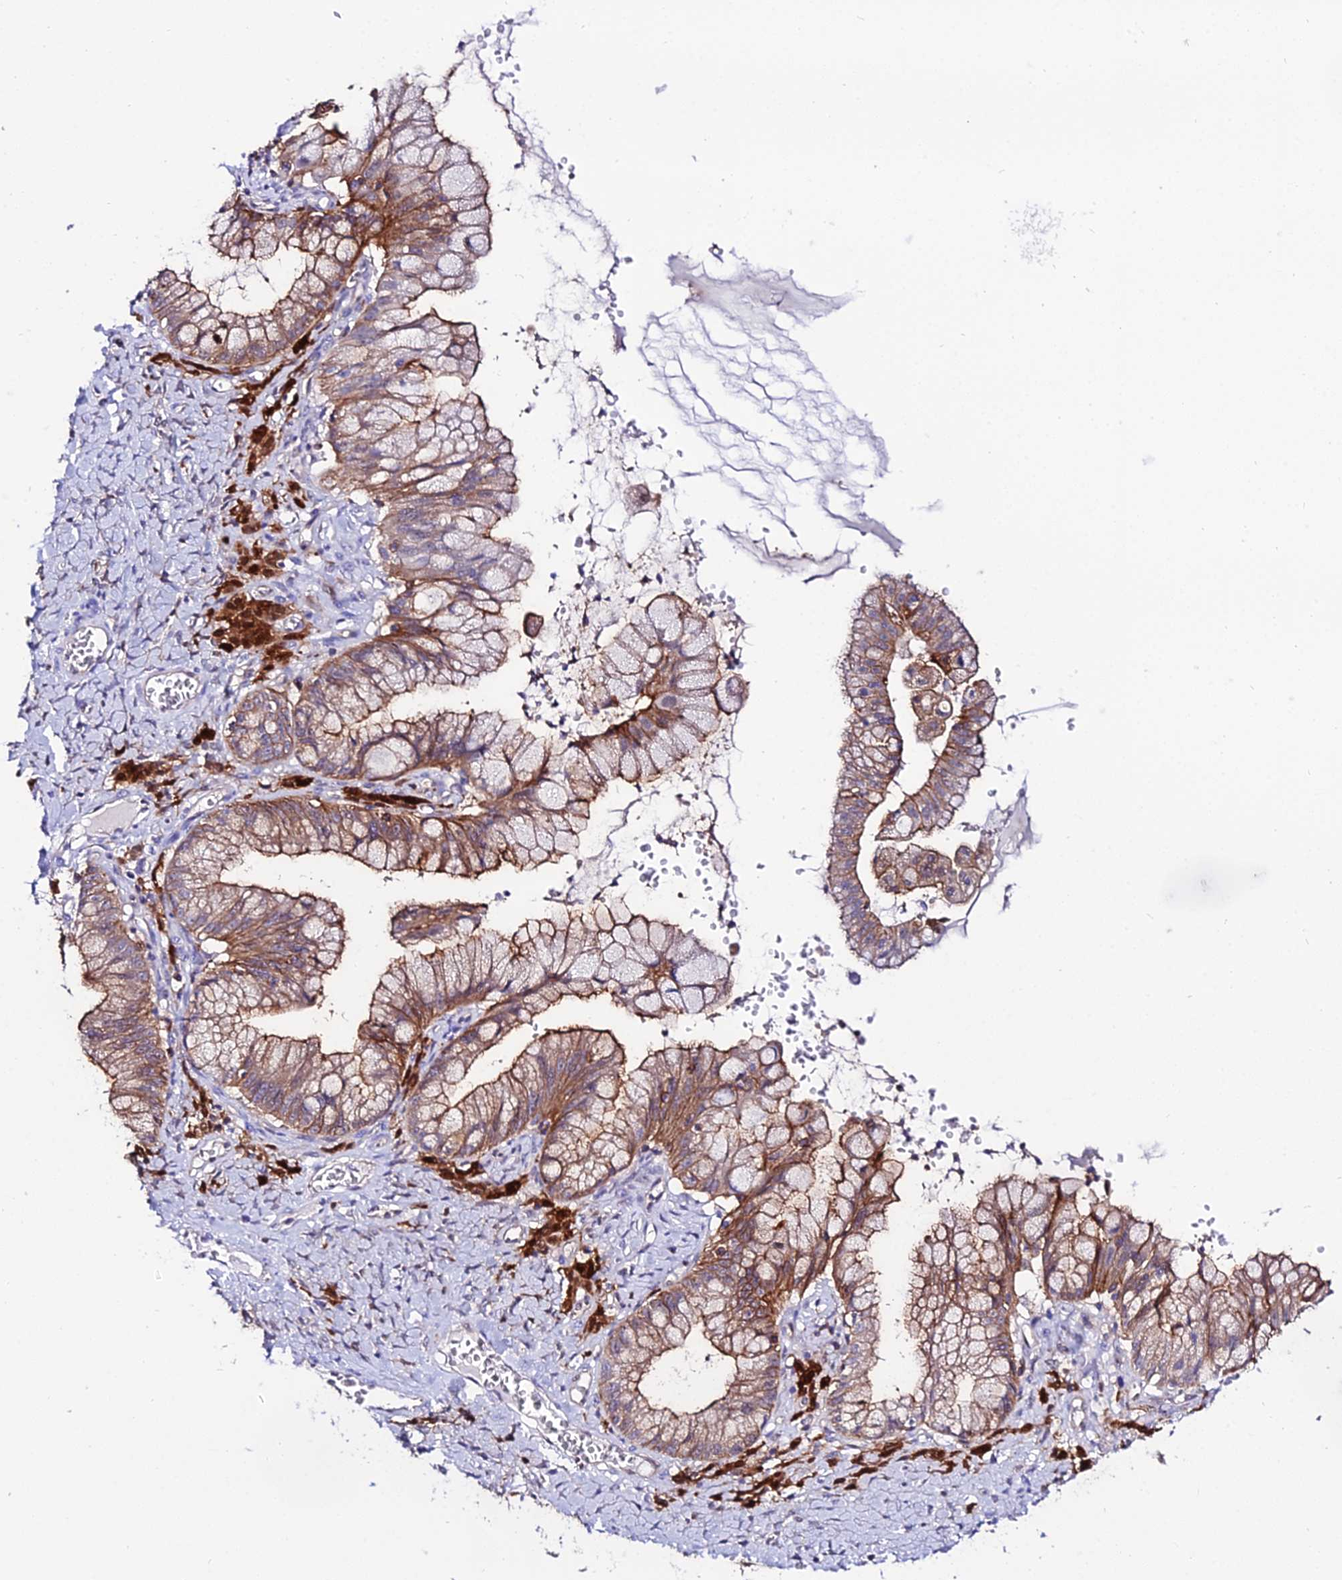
{"staining": {"intensity": "moderate", "quantity": ">75%", "location": "cytoplasmic/membranous"}, "tissue": "ovarian cancer", "cell_type": "Tumor cells", "image_type": "cancer", "snomed": [{"axis": "morphology", "description": "Cystadenocarcinoma, mucinous, NOS"}, {"axis": "topography", "description": "Ovary"}], "caption": "Immunohistochemistry (IHC) staining of ovarian cancer (mucinous cystadenocarcinoma), which displays medium levels of moderate cytoplasmic/membranous expression in approximately >75% of tumor cells indicating moderate cytoplasmic/membranous protein positivity. The staining was performed using DAB (brown) for protein detection and nuclei were counterstained in hematoxylin (blue).", "gene": "S100A16", "patient": {"sex": "female", "age": 70}}